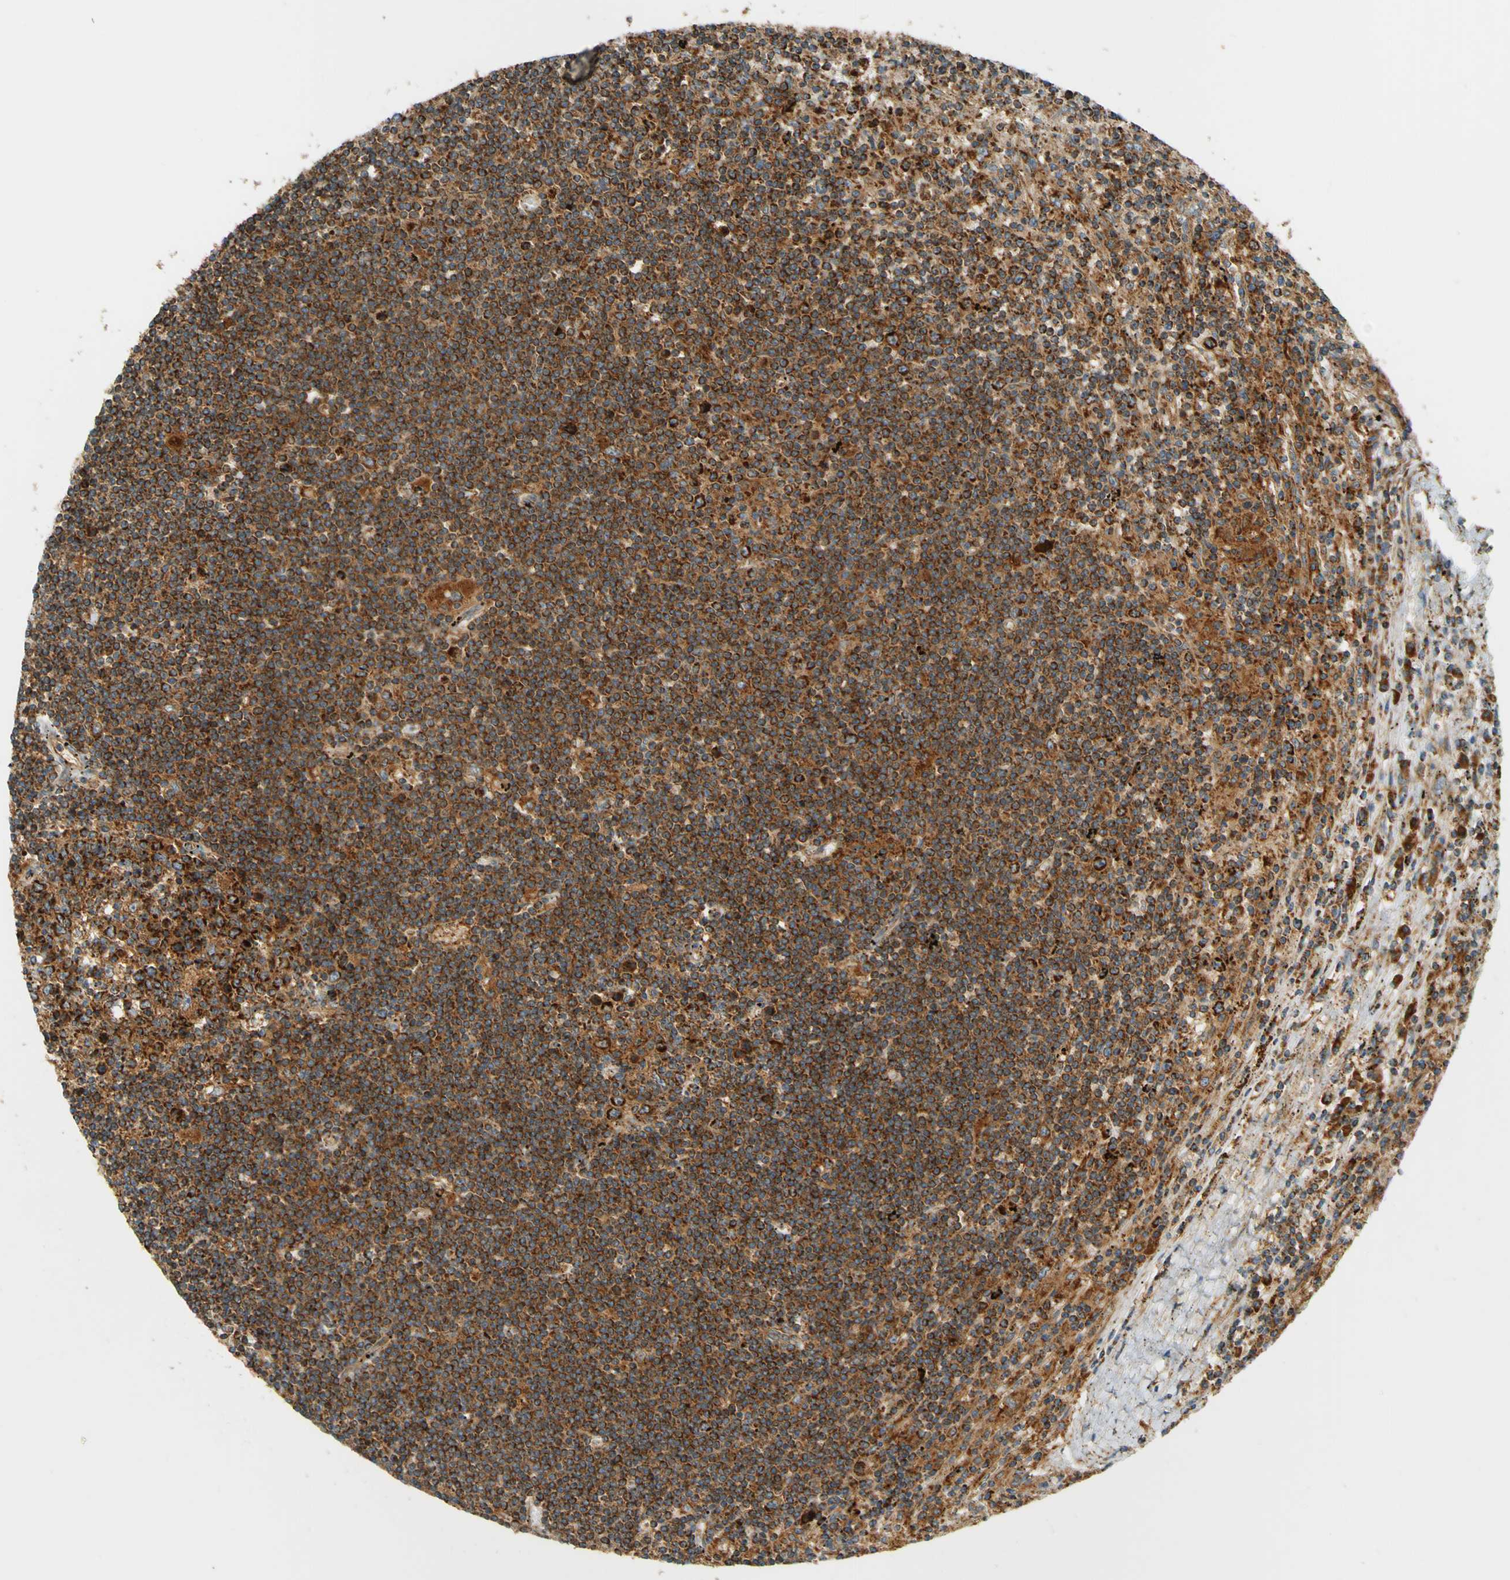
{"staining": {"intensity": "strong", "quantity": ">75%", "location": "cytoplasmic/membranous"}, "tissue": "lymphoma", "cell_type": "Tumor cells", "image_type": "cancer", "snomed": [{"axis": "morphology", "description": "Malignant lymphoma, non-Hodgkin's type, Low grade"}, {"axis": "topography", "description": "Spleen"}], "caption": "Immunohistochemistry photomicrograph of low-grade malignant lymphoma, non-Hodgkin's type stained for a protein (brown), which displays high levels of strong cytoplasmic/membranous staining in about >75% of tumor cells.", "gene": "DNAJC5", "patient": {"sex": "male", "age": 76}}